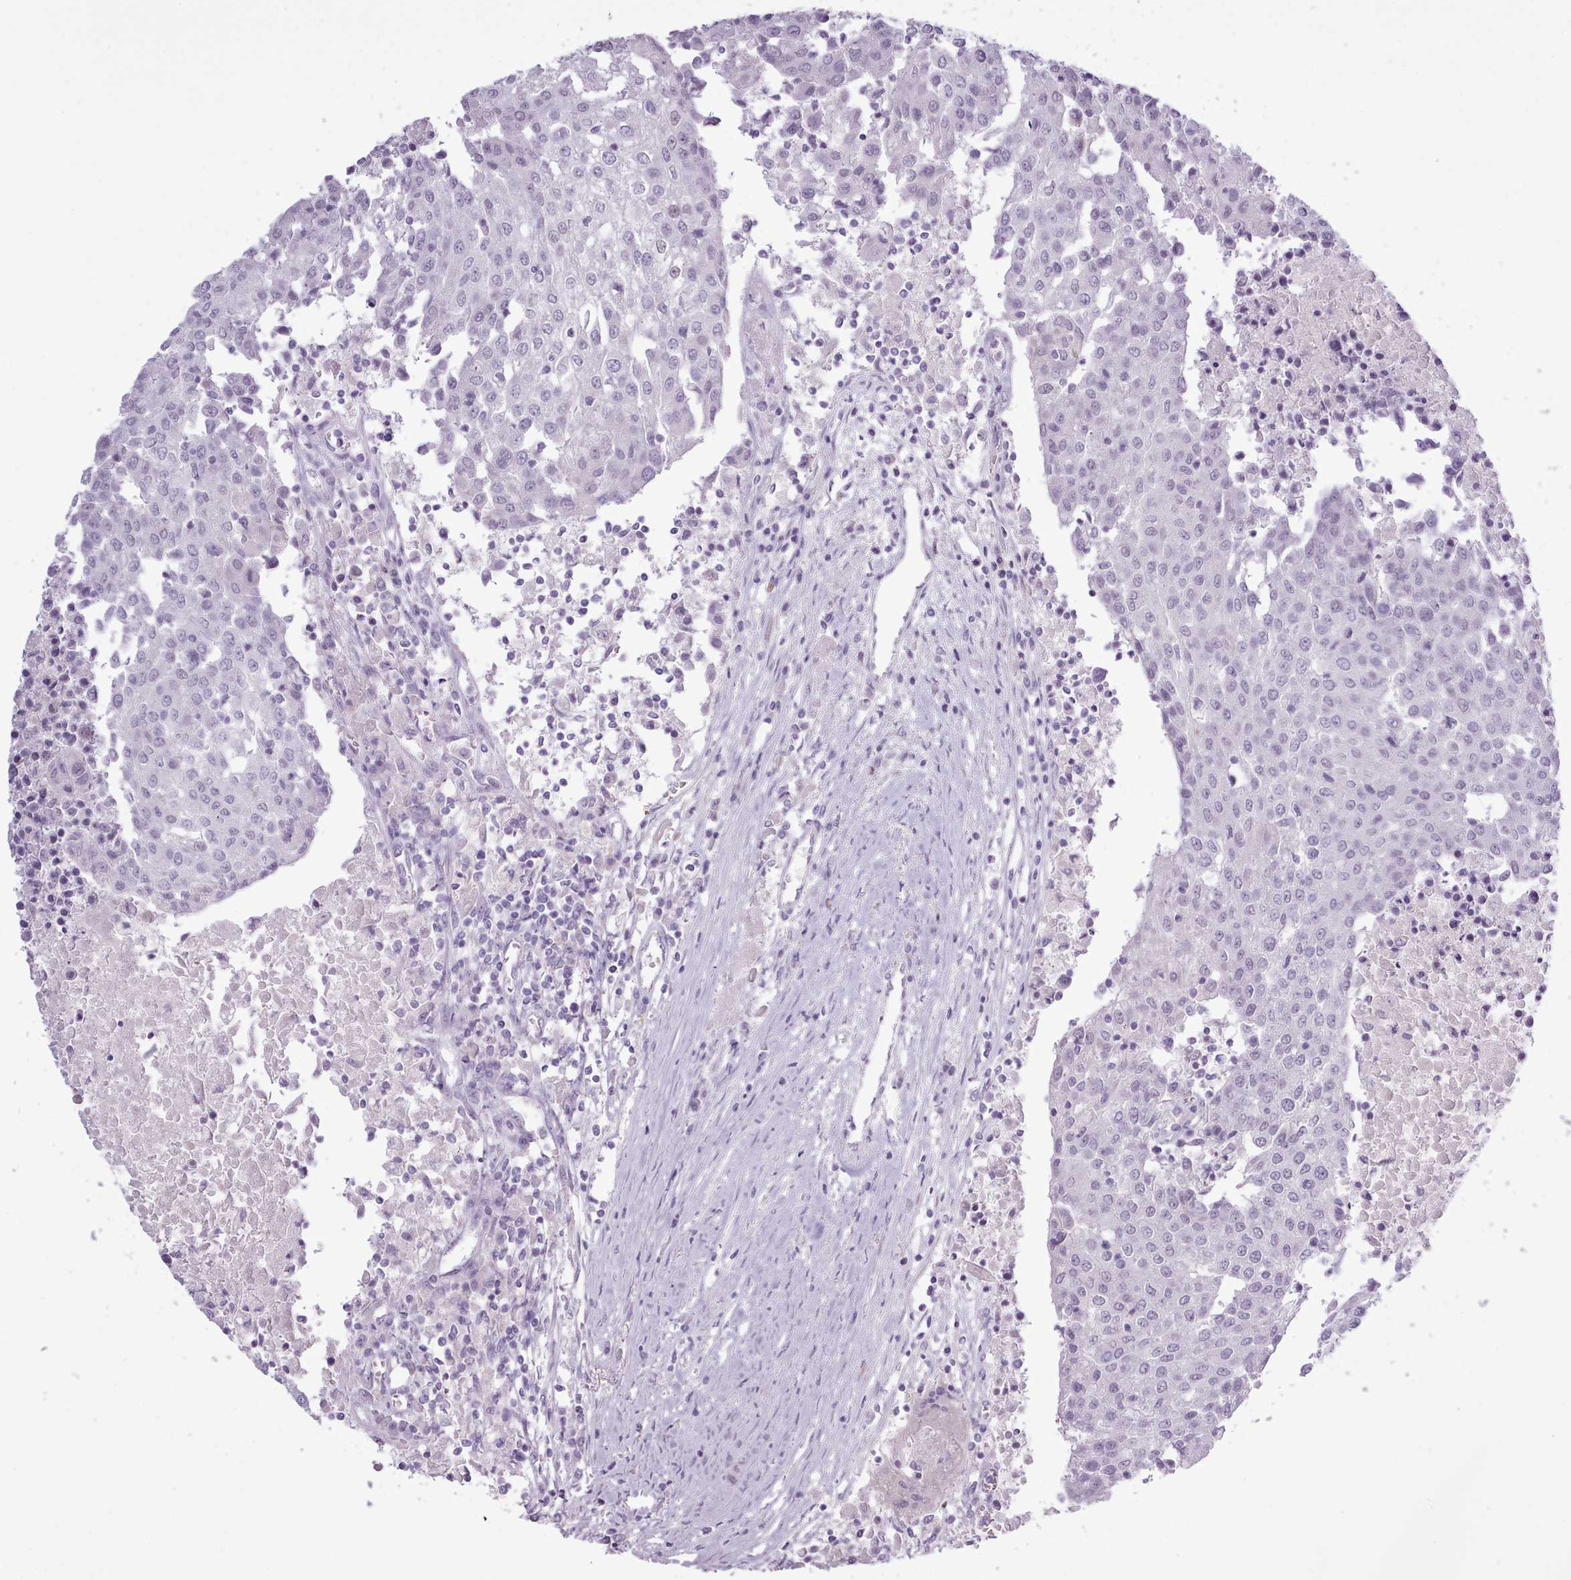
{"staining": {"intensity": "negative", "quantity": "none", "location": "none"}, "tissue": "urothelial cancer", "cell_type": "Tumor cells", "image_type": "cancer", "snomed": [{"axis": "morphology", "description": "Urothelial carcinoma, High grade"}, {"axis": "topography", "description": "Urinary bladder"}], "caption": "High-grade urothelial carcinoma stained for a protein using IHC demonstrates no staining tumor cells.", "gene": "BDKRB2", "patient": {"sex": "female", "age": 85}}